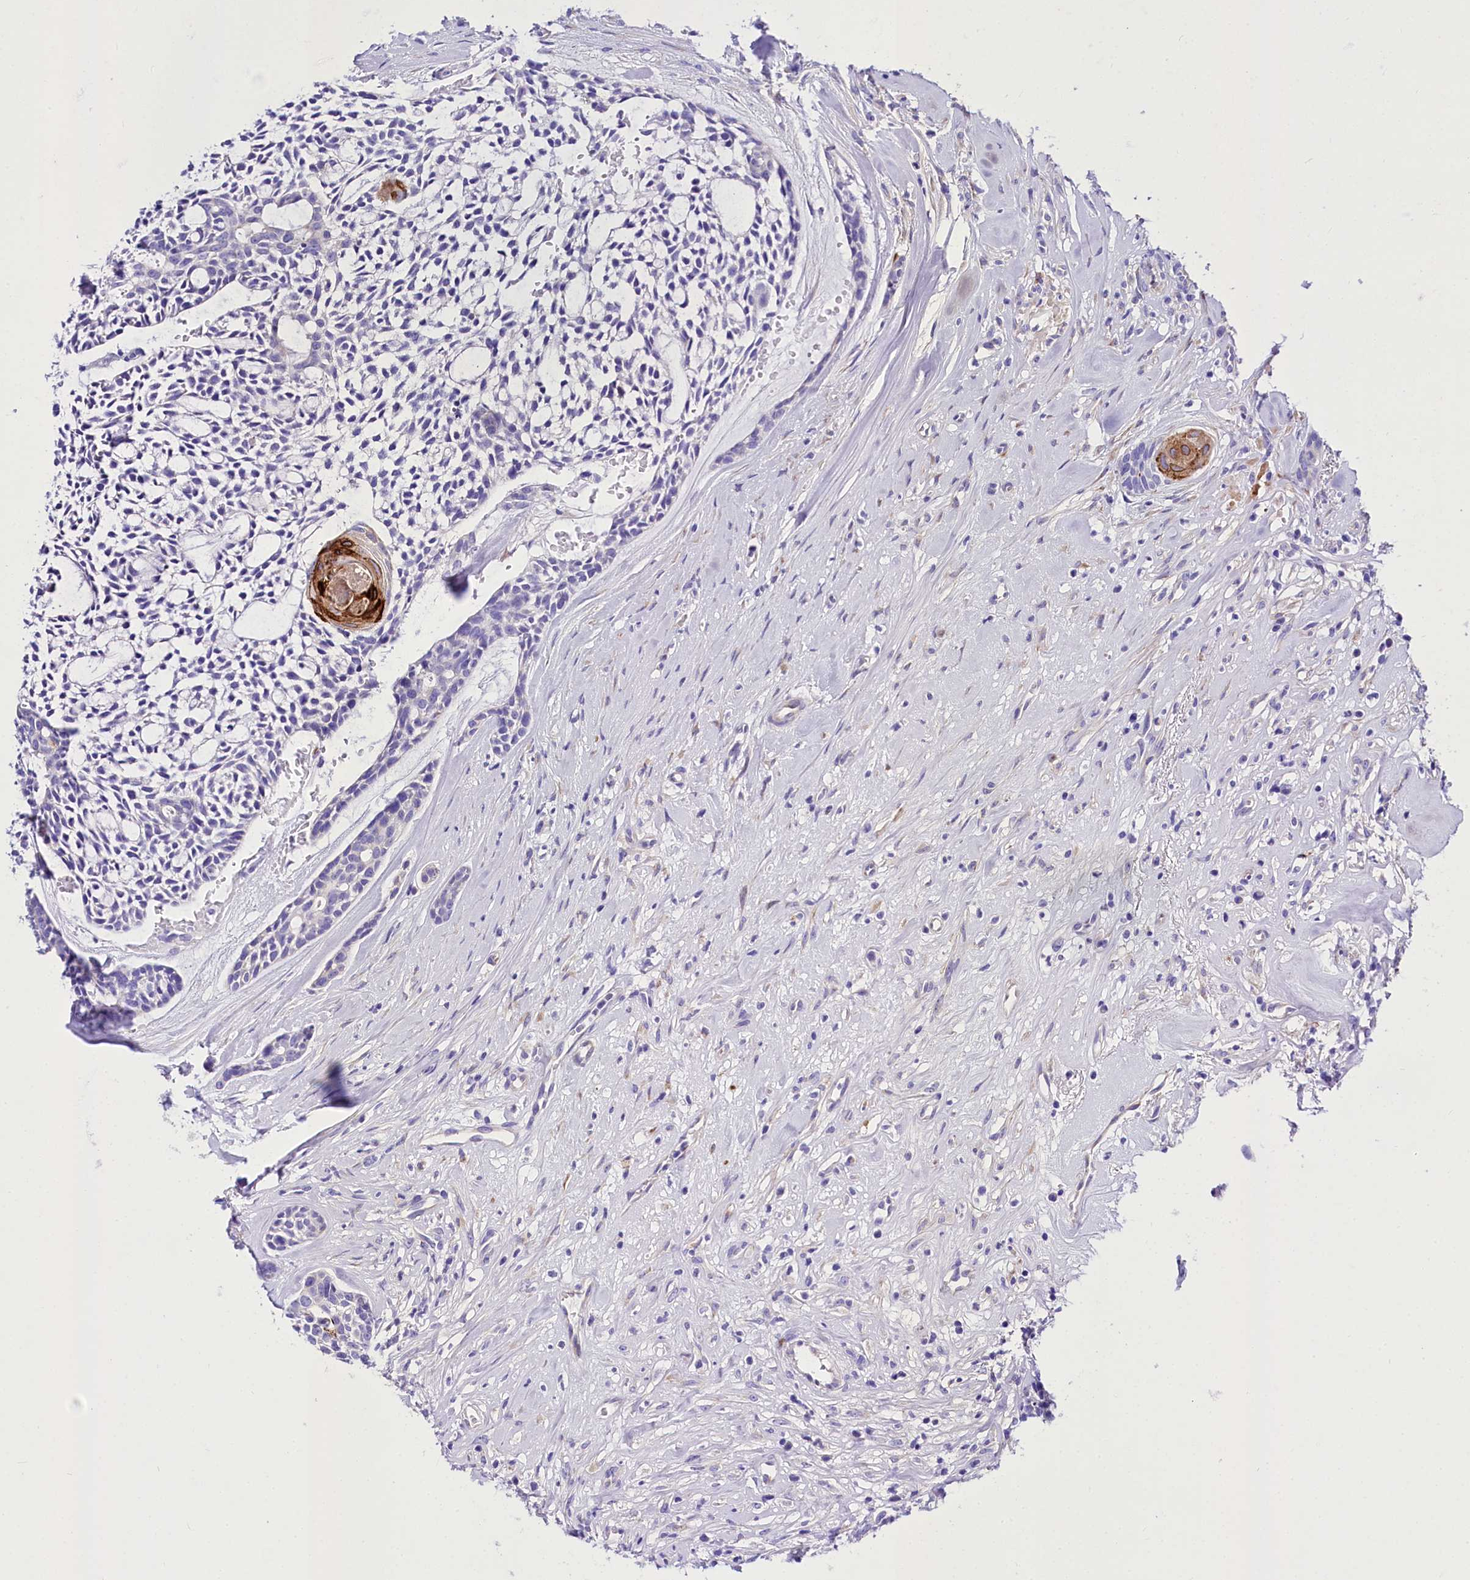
{"staining": {"intensity": "negative", "quantity": "none", "location": "none"}, "tissue": "head and neck cancer", "cell_type": "Tumor cells", "image_type": "cancer", "snomed": [{"axis": "morphology", "description": "Adenocarcinoma, NOS"}, {"axis": "topography", "description": "Subcutis"}, {"axis": "topography", "description": "Head-Neck"}], "caption": "Immunohistochemistry of adenocarcinoma (head and neck) shows no staining in tumor cells.", "gene": "A2ML1", "patient": {"sex": "female", "age": 73}}